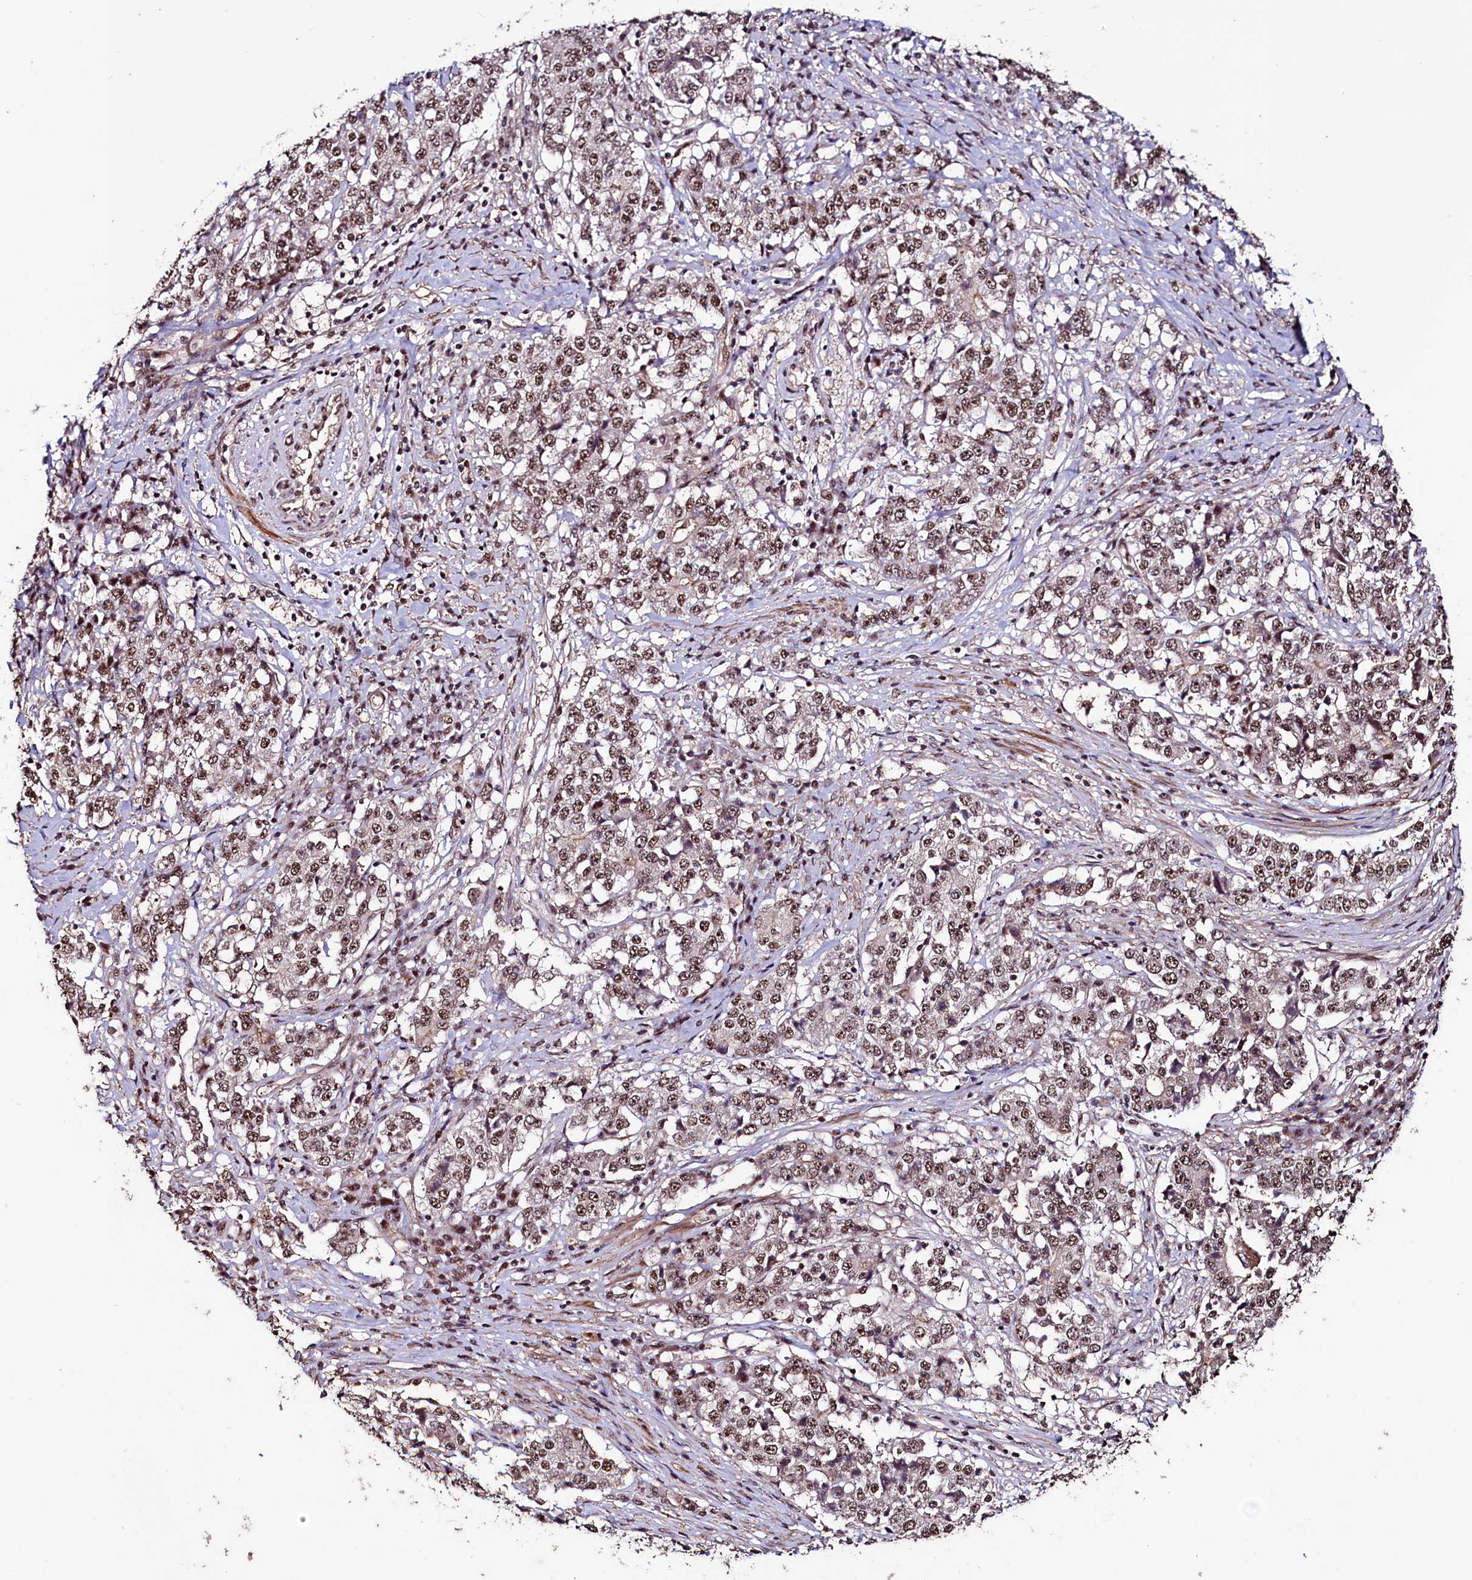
{"staining": {"intensity": "moderate", "quantity": ">75%", "location": "nuclear"}, "tissue": "stomach cancer", "cell_type": "Tumor cells", "image_type": "cancer", "snomed": [{"axis": "morphology", "description": "Adenocarcinoma, NOS"}, {"axis": "topography", "description": "Stomach"}], "caption": "The photomicrograph shows immunohistochemical staining of stomach cancer. There is moderate nuclear positivity is identified in approximately >75% of tumor cells. (IHC, brightfield microscopy, high magnification).", "gene": "SFSWAP", "patient": {"sex": "male", "age": 59}}